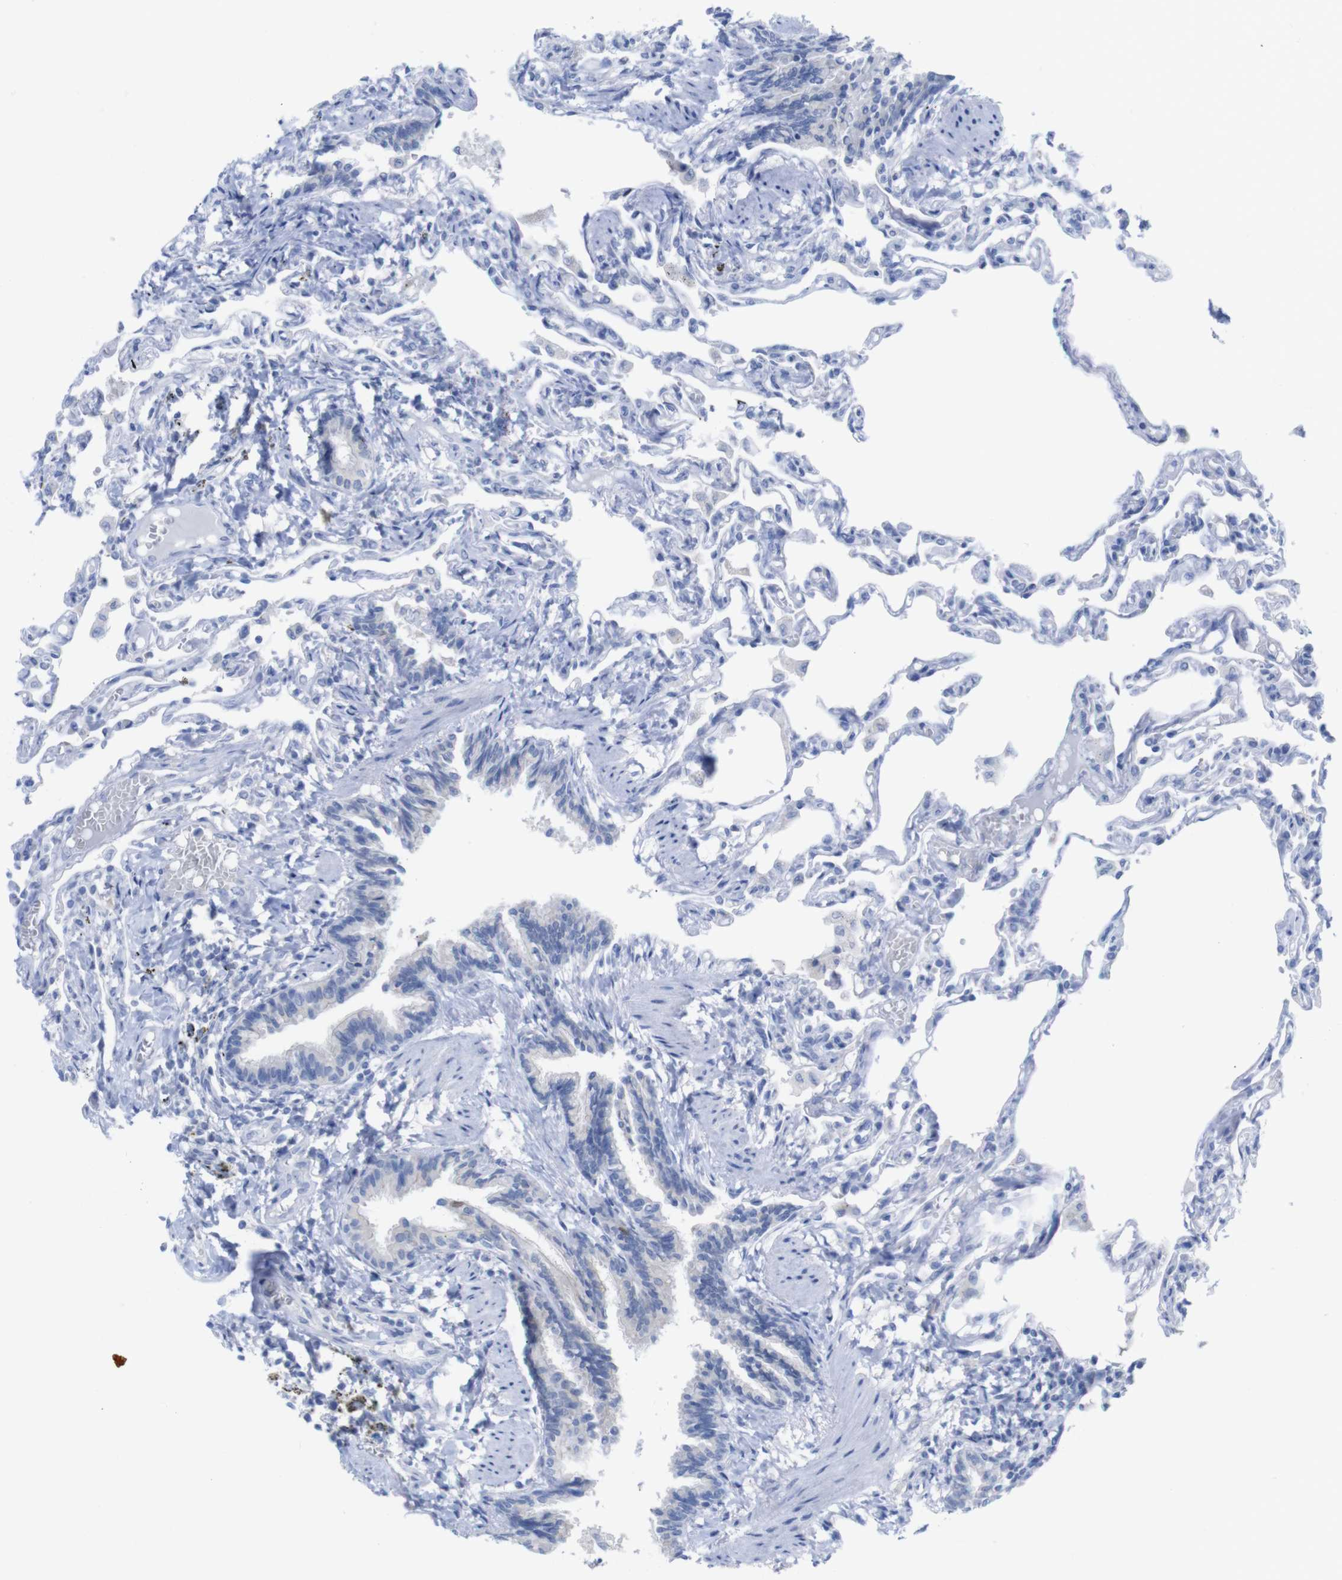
{"staining": {"intensity": "negative", "quantity": "none", "location": "none"}, "tissue": "lung", "cell_type": "Alveolar cells", "image_type": "normal", "snomed": [{"axis": "morphology", "description": "Normal tissue, NOS"}, {"axis": "topography", "description": "Lung"}], "caption": "High power microscopy micrograph of an IHC micrograph of unremarkable lung, revealing no significant staining in alveolar cells. (DAB immunohistochemistry (IHC) visualized using brightfield microscopy, high magnification).", "gene": "PNMA1", "patient": {"sex": "male", "age": 21}}